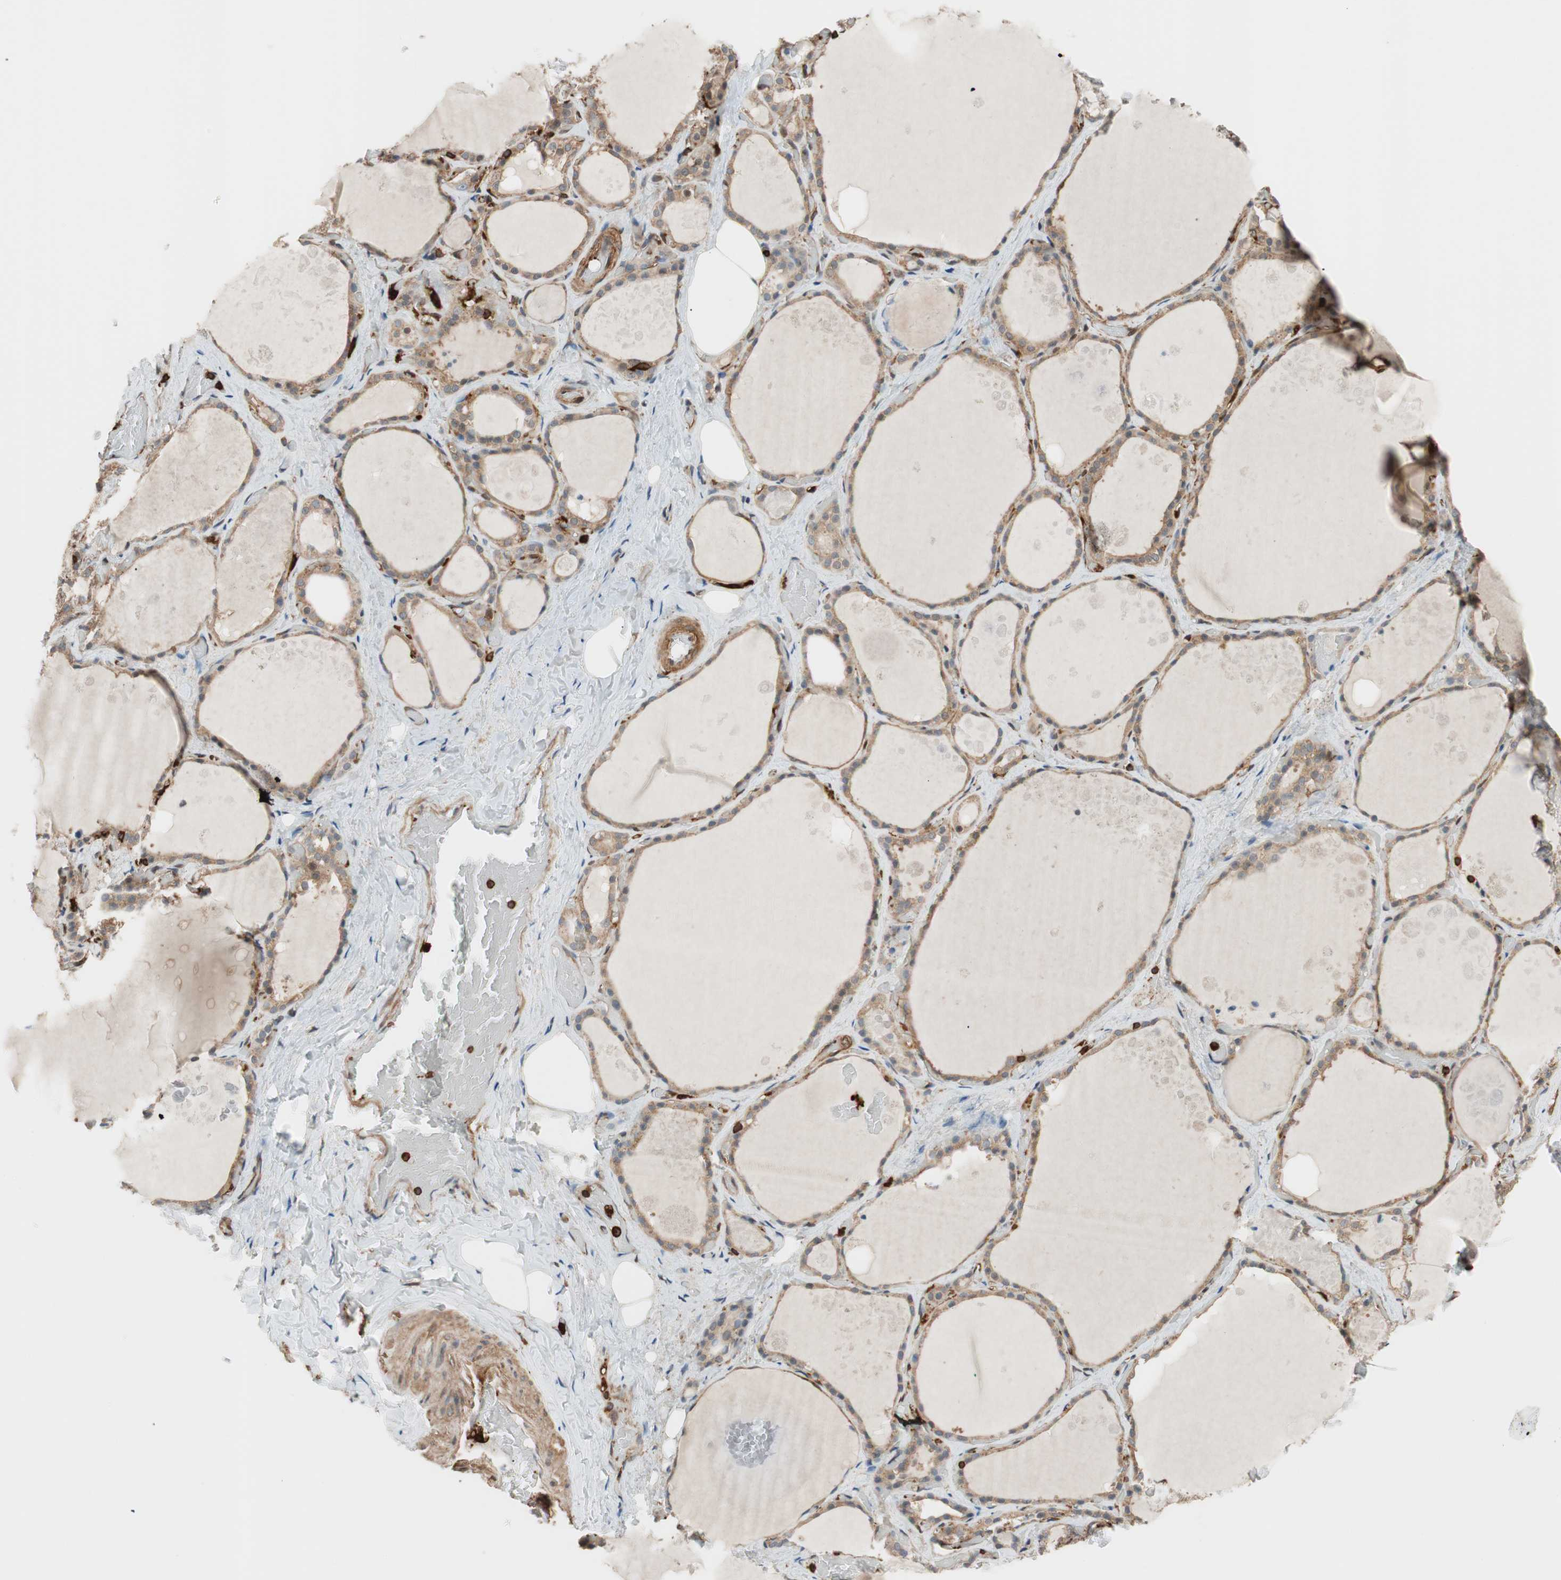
{"staining": {"intensity": "moderate", "quantity": ">75%", "location": "cytoplasmic/membranous"}, "tissue": "thyroid gland", "cell_type": "Glandular cells", "image_type": "normal", "snomed": [{"axis": "morphology", "description": "Normal tissue, NOS"}, {"axis": "topography", "description": "Thyroid gland"}], "caption": "An IHC photomicrograph of normal tissue is shown. Protein staining in brown labels moderate cytoplasmic/membranous positivity in thyroid gland within glandular cells. (brown staining indicates protein expression, while blue staining denotes nuclei).", "gene": "VASP", "patient": {"sex": "male", "age": 61}}